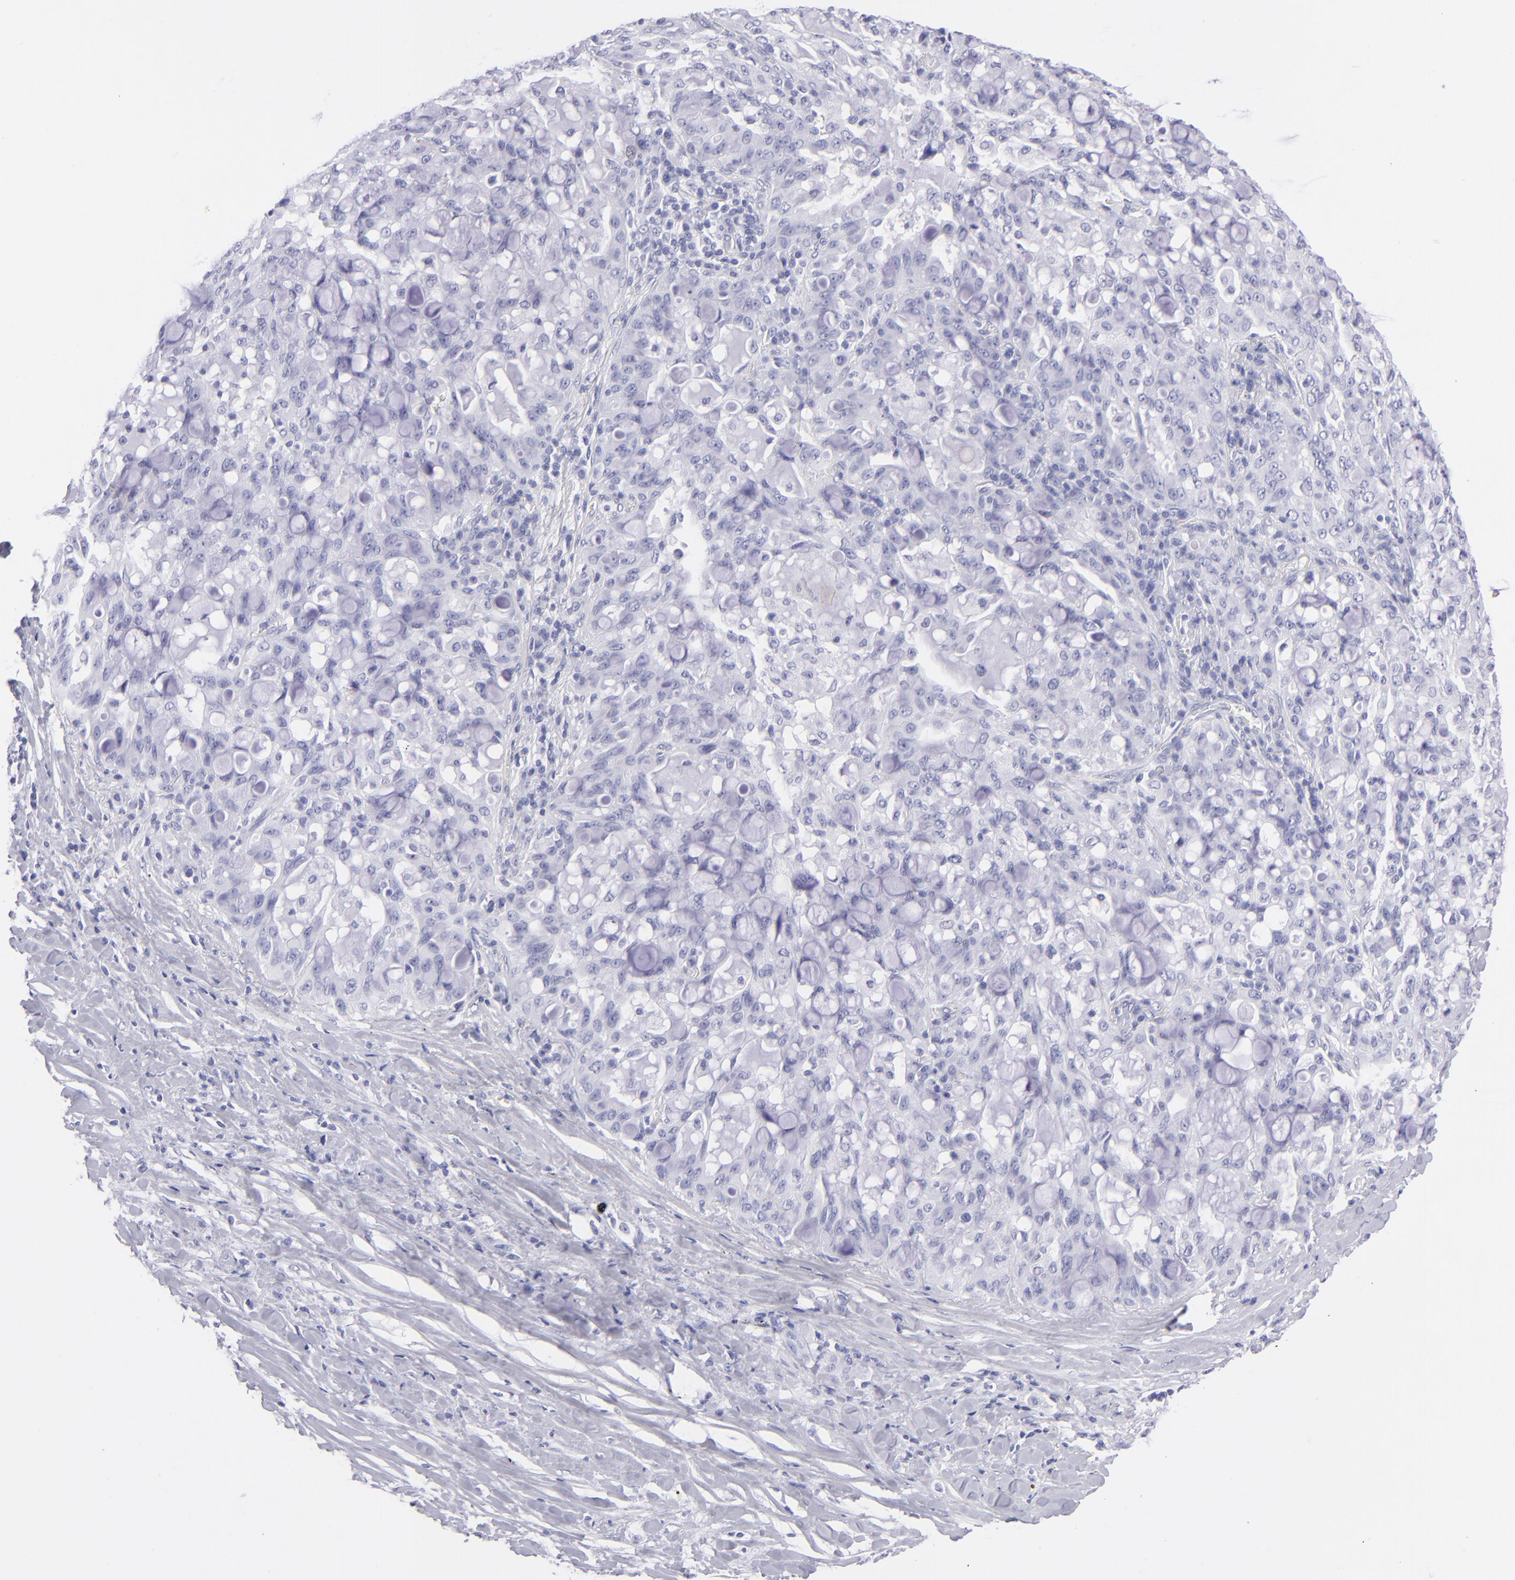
{"staining": {"intensity": "negative", "quantity": "none", "location": "none"}, "tissue": "lung cancer", "cell_type": "Tumor cells", "image_type": "cancer", "snomed": [{"axis": "morphology", "description": "Adenocarcinoma, NOS"}, {"axis": "topography", "description": "Lung"}], "caption": "Lung cancer was stained to show a protein in brown. There is no significant expression in tumor cells. (IHC, brightfield microscopy, high magnification).", "gene": "PRPH", "patient": {"sex": "female", "age": 44}}